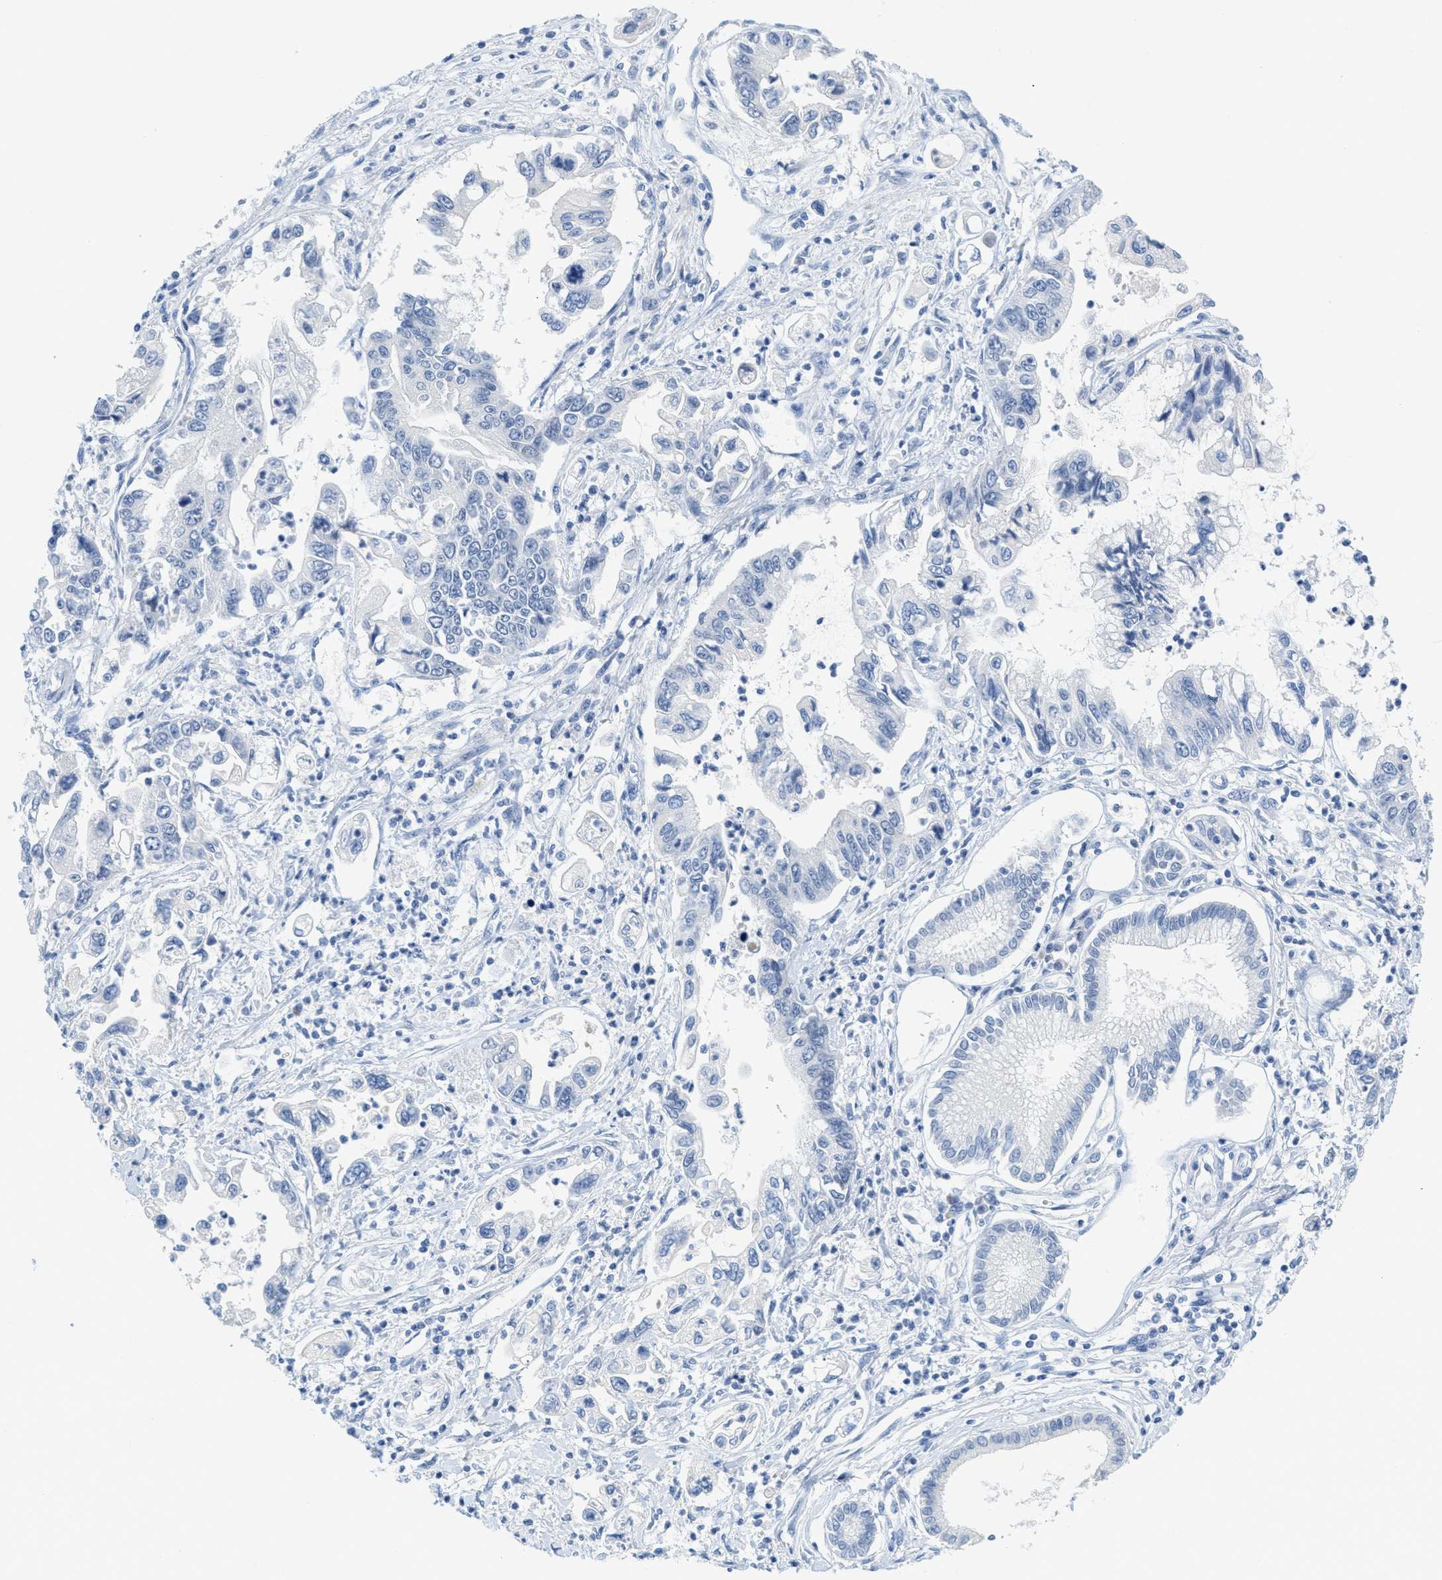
{"staining": {"intensity": "negative", "quantity": "none", "location": "none"}, "tissue": "pancreatic cancer", "cell_type": "Tumor cells", "image_type": "cancer", "snomed": [{"axis": "morphology", "description": "Adenocarcinoma, NOS"}, {"axis": "topography", "description": "Pancreas"}], "caption": "A high-resolution image shows IHC staining of adenocarcinoma (pancreatic), which reveals no significant staining in tumor cells.", "gene": "HSF2", "patient": {"sex": "male", "age": 56}}